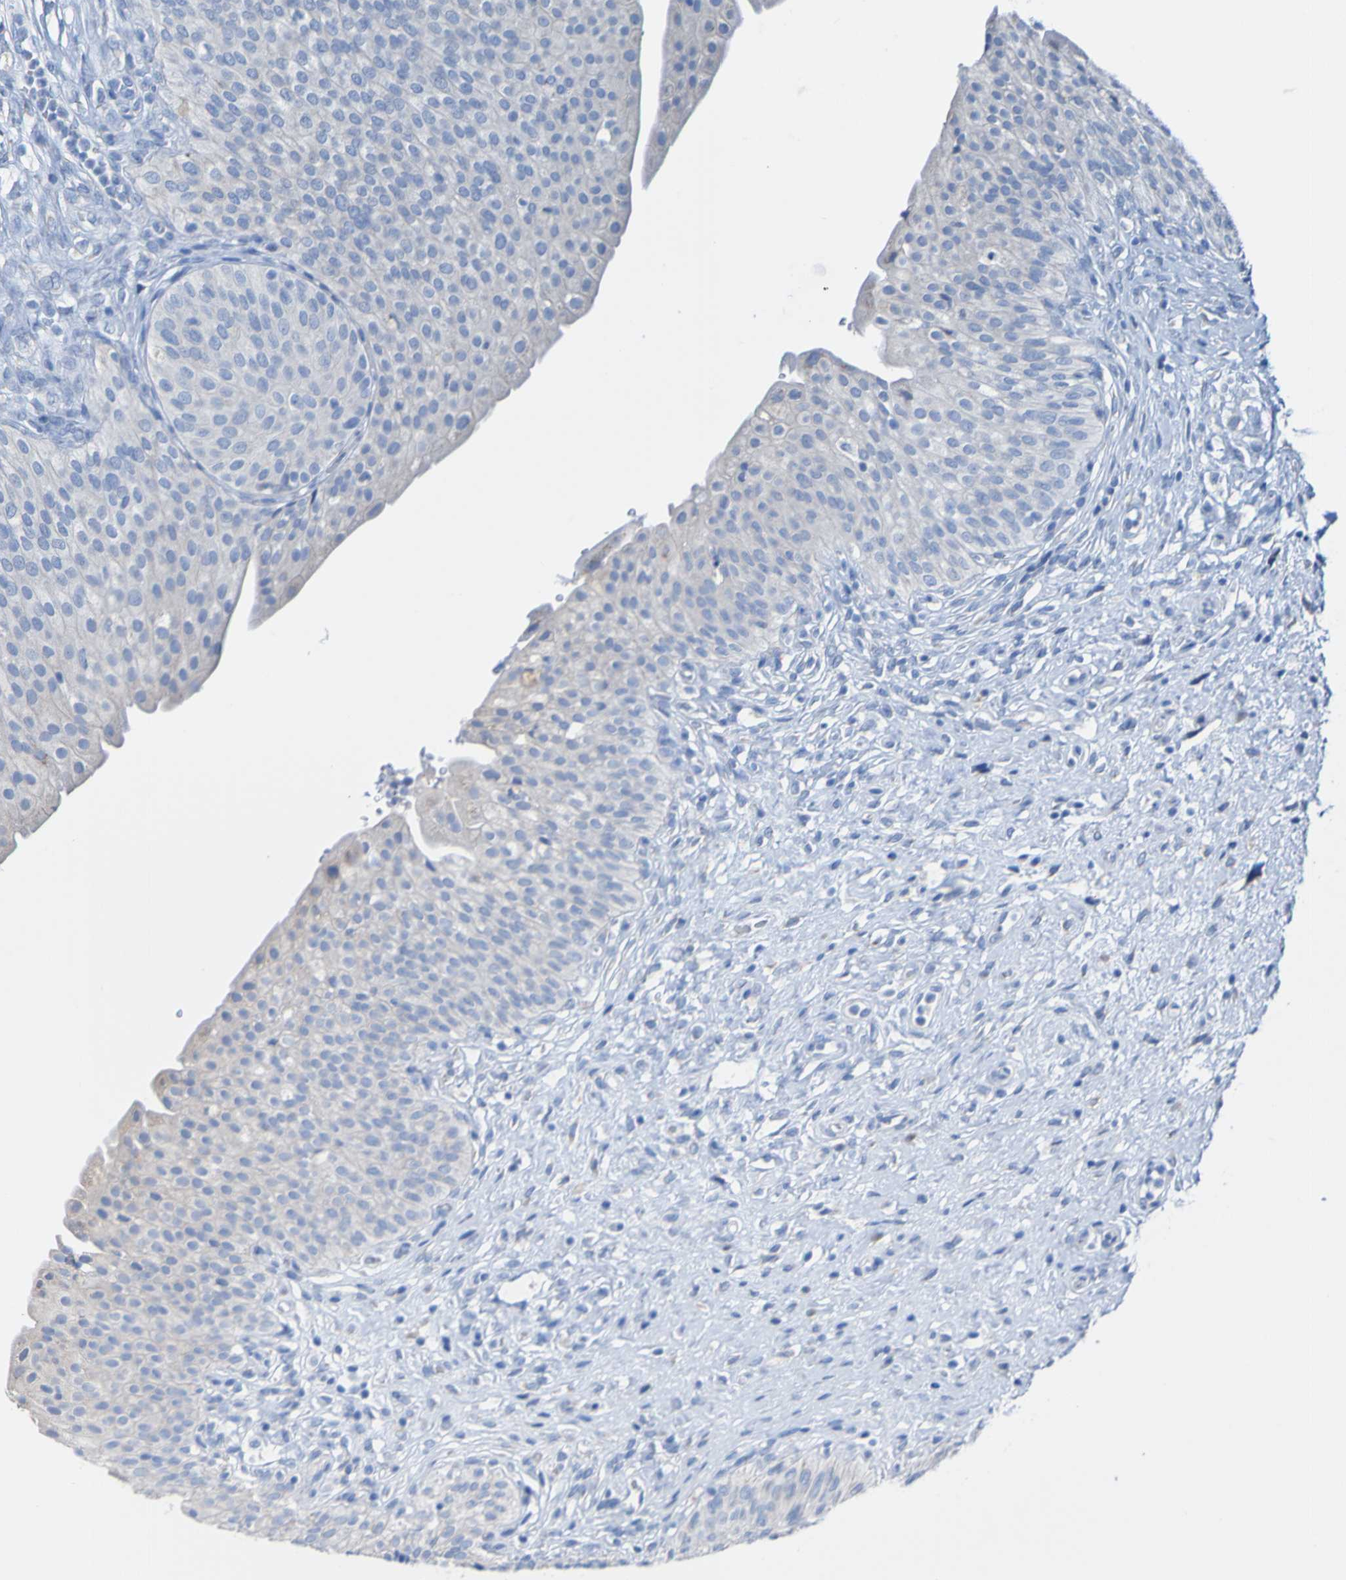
{"staining": {"intensity": "negative", "quantity": "none", "location": "none"}, "tissue": "urinary bladder", "cell_type": "Urothelial cells", "image_type": "normal", "snomed": [{"axis": "morphology", "description": "Normal tissue, NOS"}, {"axis": "topography", "description": "Urinary bladder"}], "caption": "The photomicrograph displays no staining of urothelial cells in normal urinary bladder.", "gene": "ACMSD", "patient": {"sex": "male", "age": 46}}